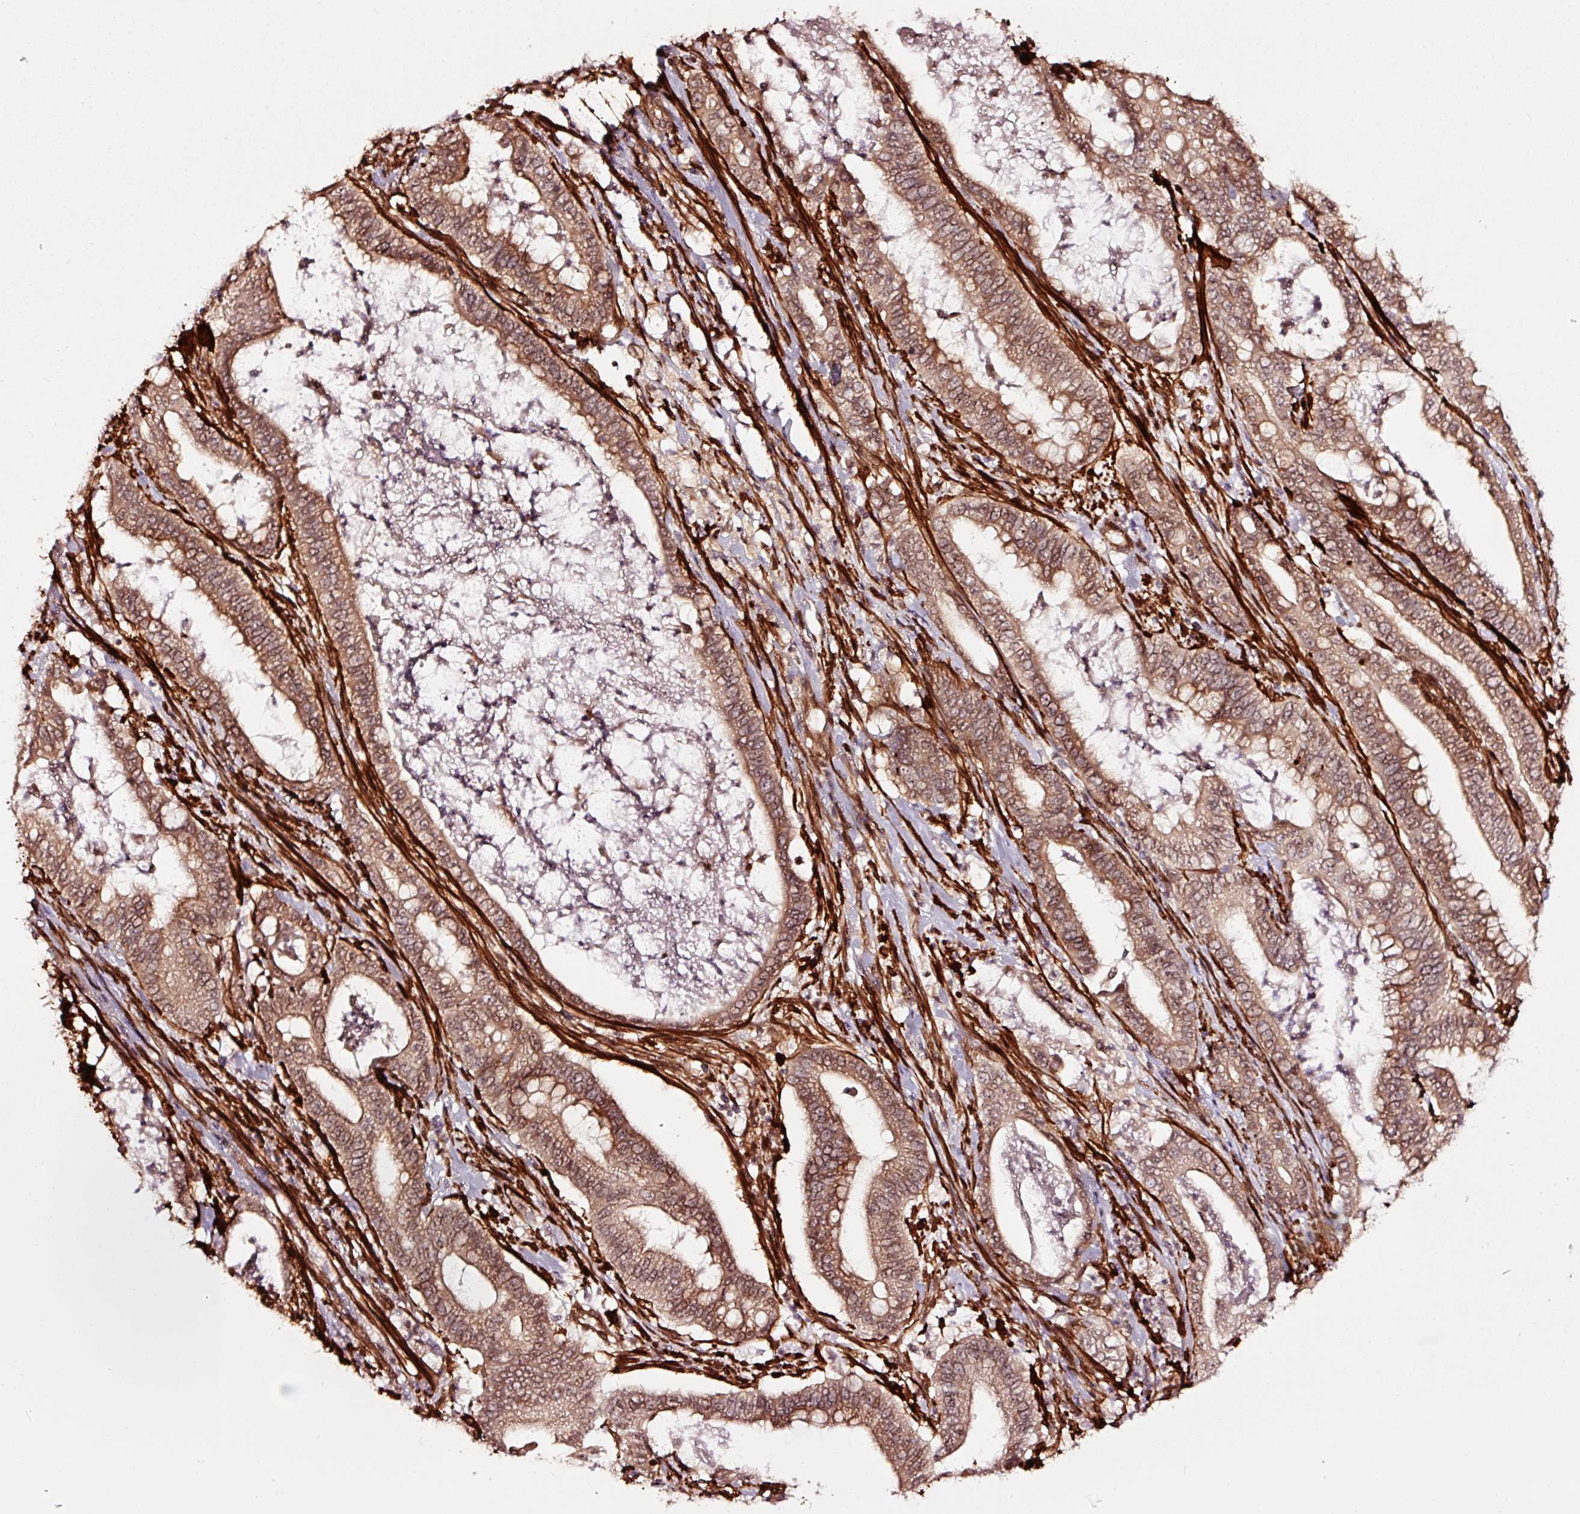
{"staining": {"intensity": "moderate", "quantity": ">75%", "location": "cytoplasmic/membranous,nuclear"}, "tissue": "pancreatic cancer", "cell_type": "Tumor cells", "image_type": "cancer", "snomed": [{"axis": "morphology", "description": "Adenocarcinoma, NOS"}, {"axis": "topography", "description": "Pancreas"}], "caption": "Immunohistochemical staining of adenocarcinoma (pancreatic) displays medium levels of moderate cytoplasmic/membranous and nuclear protein expression in approximately >75% of tumor cells.", "gene": "TPM1", "patient": {"sex": "male", "age": 71}}